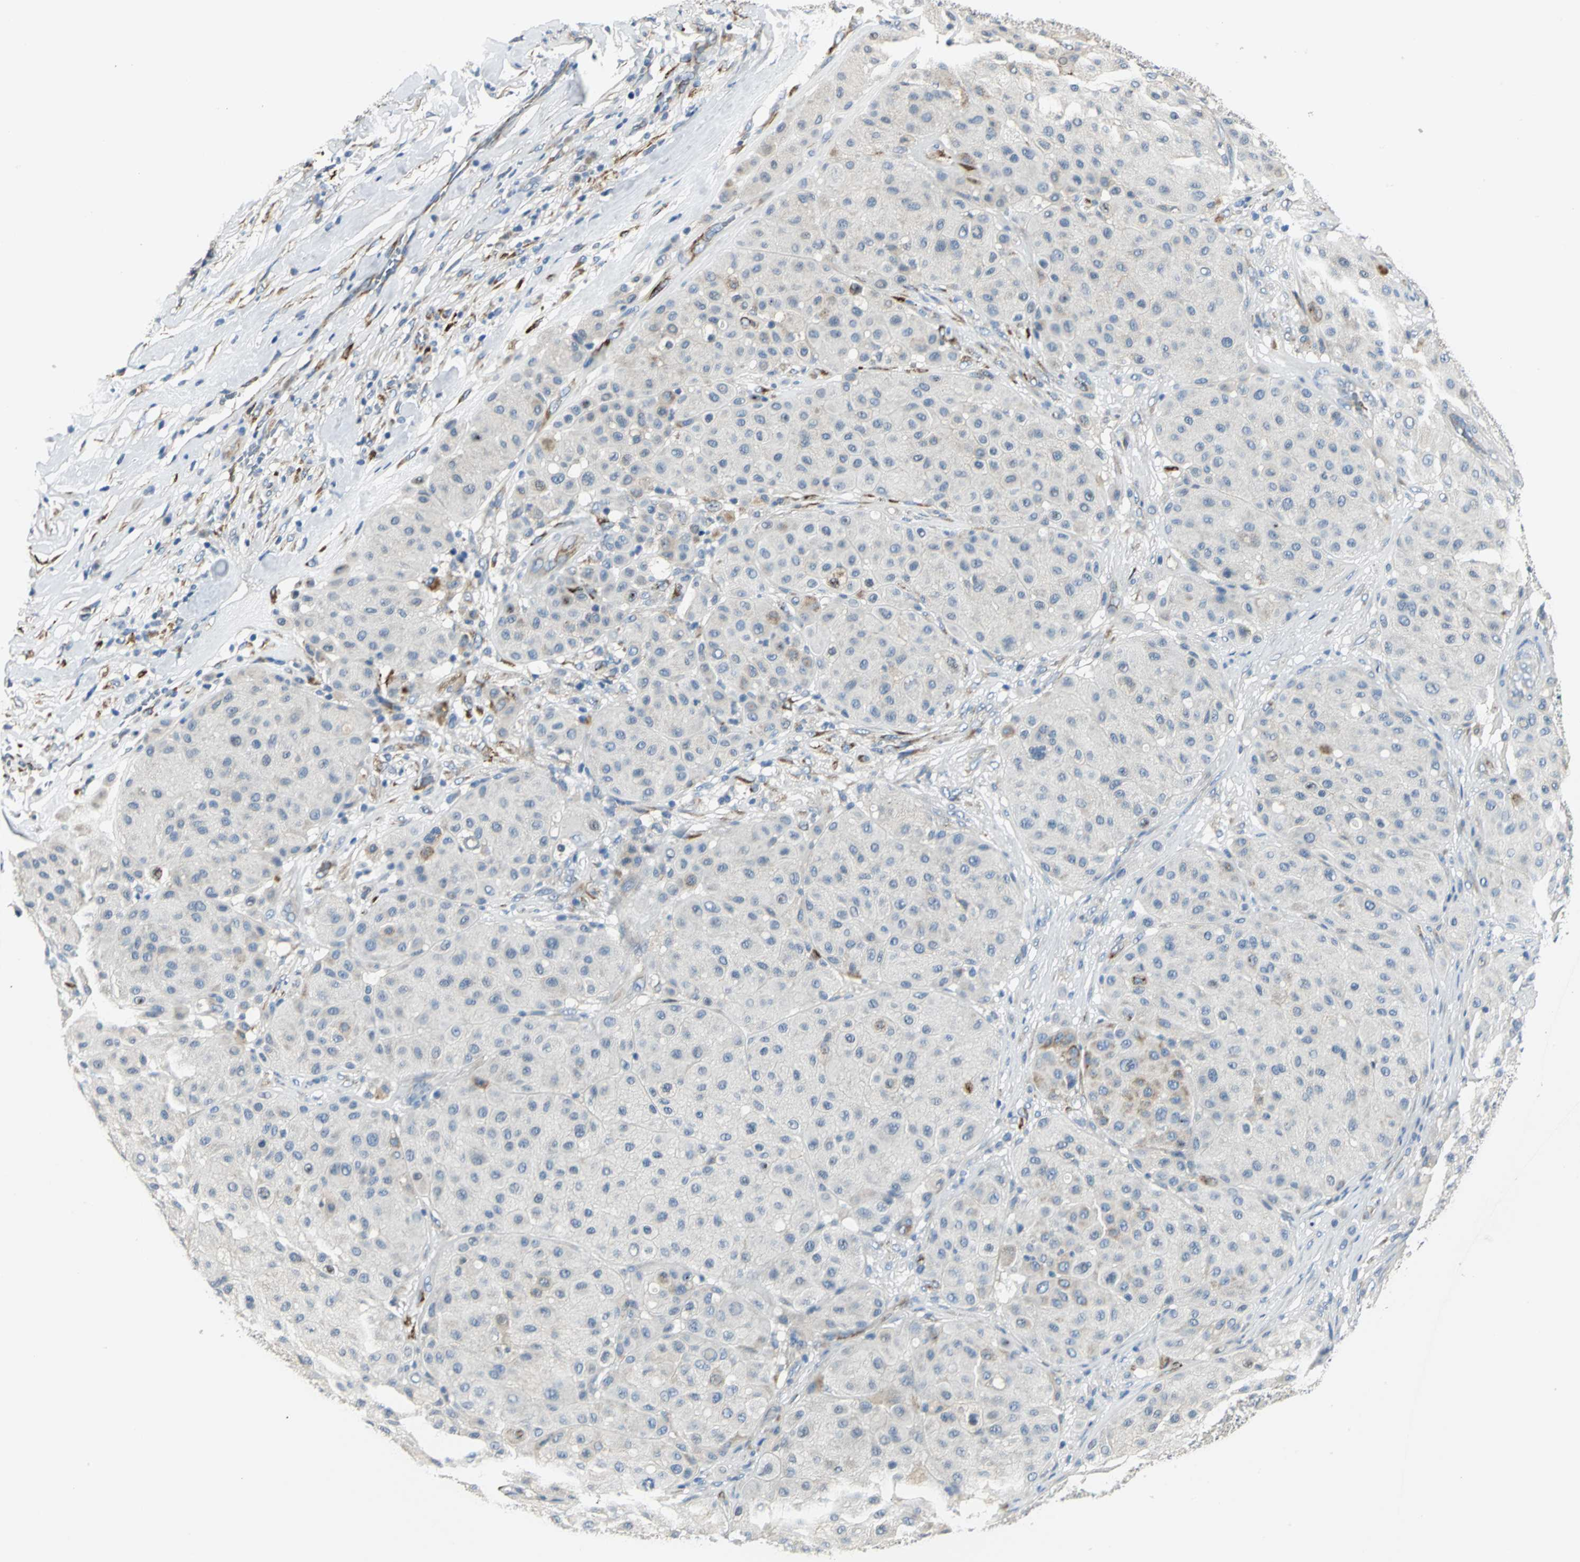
{"staining": {"intensity": "weak", "quantity": "<25%", "location": "cytoplasmic/membranous"}, "tissue": "melanoma", "cell_type": "Tumor cells", "image_type": "cancer", "snomed": [{"axis": "morphology", "description": "Normal tissue, NOS"}, {"axis": "morphology", "description": "Malignant melanoma, Metastatic site"}, {"axis": "topography", "description": "Skin"}], "caption": "Immunohistochemistry (IHC) micrograph of human melanoma stained for a protein (brown), which reveals no expression in tumor cells.", "gene": "B3GNT2", "patient": {"sex": "male", "age": 41}}